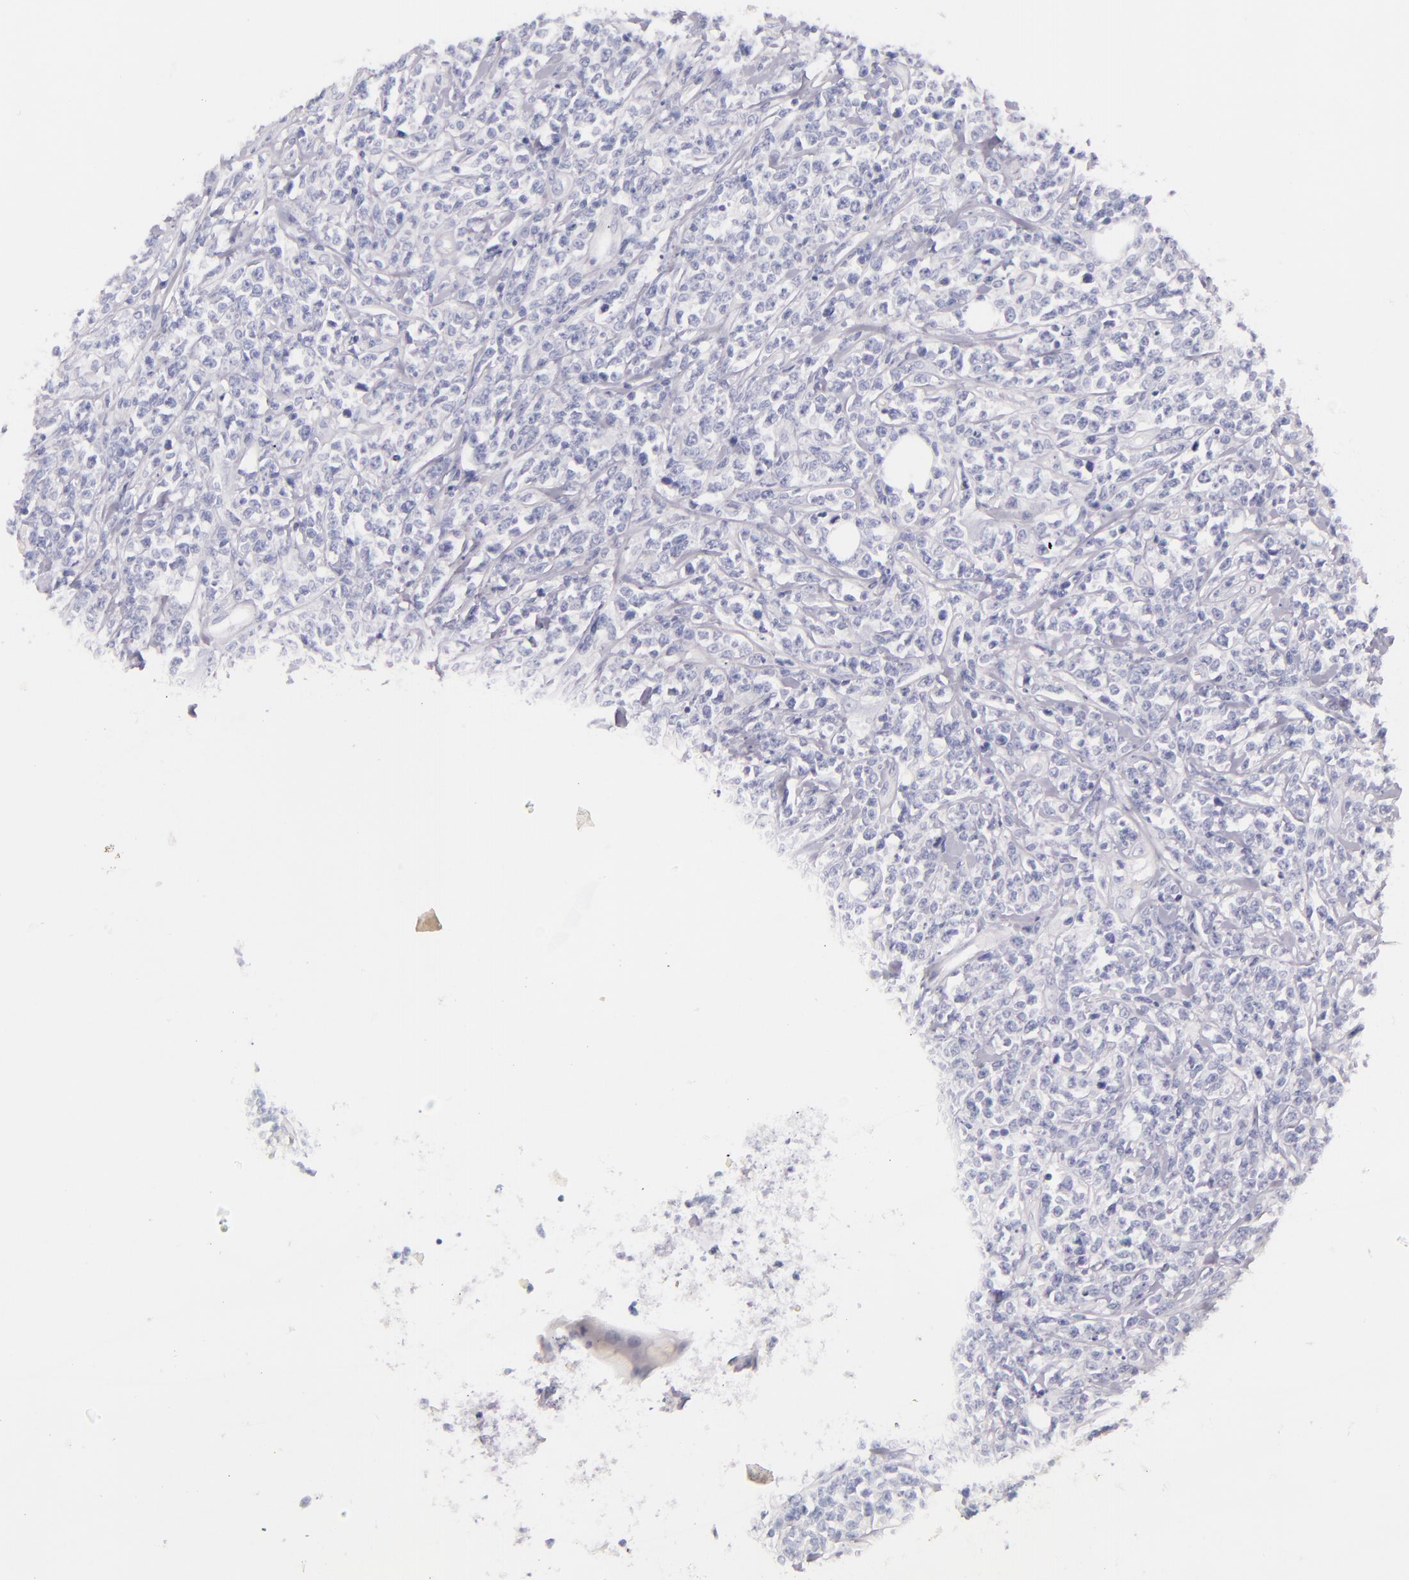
{"staining": {"intensity": "negative", "quantity": "none", "location": "none"}, "tissue": "lymphoma", "cell_type": "Tumor cells", "image_type": "cancer", "snomed": [{"axis": "morphology", "description": "Malignant lymphoma, non-Hodgkin's type, High grade"}, {"axis": "topography", "description": "Colon"}], "caption": "Tumor cells are negative for brown protein staining in lymphoma.", "gene": "INA", "patient": {"sex": "male", "age": 82}}